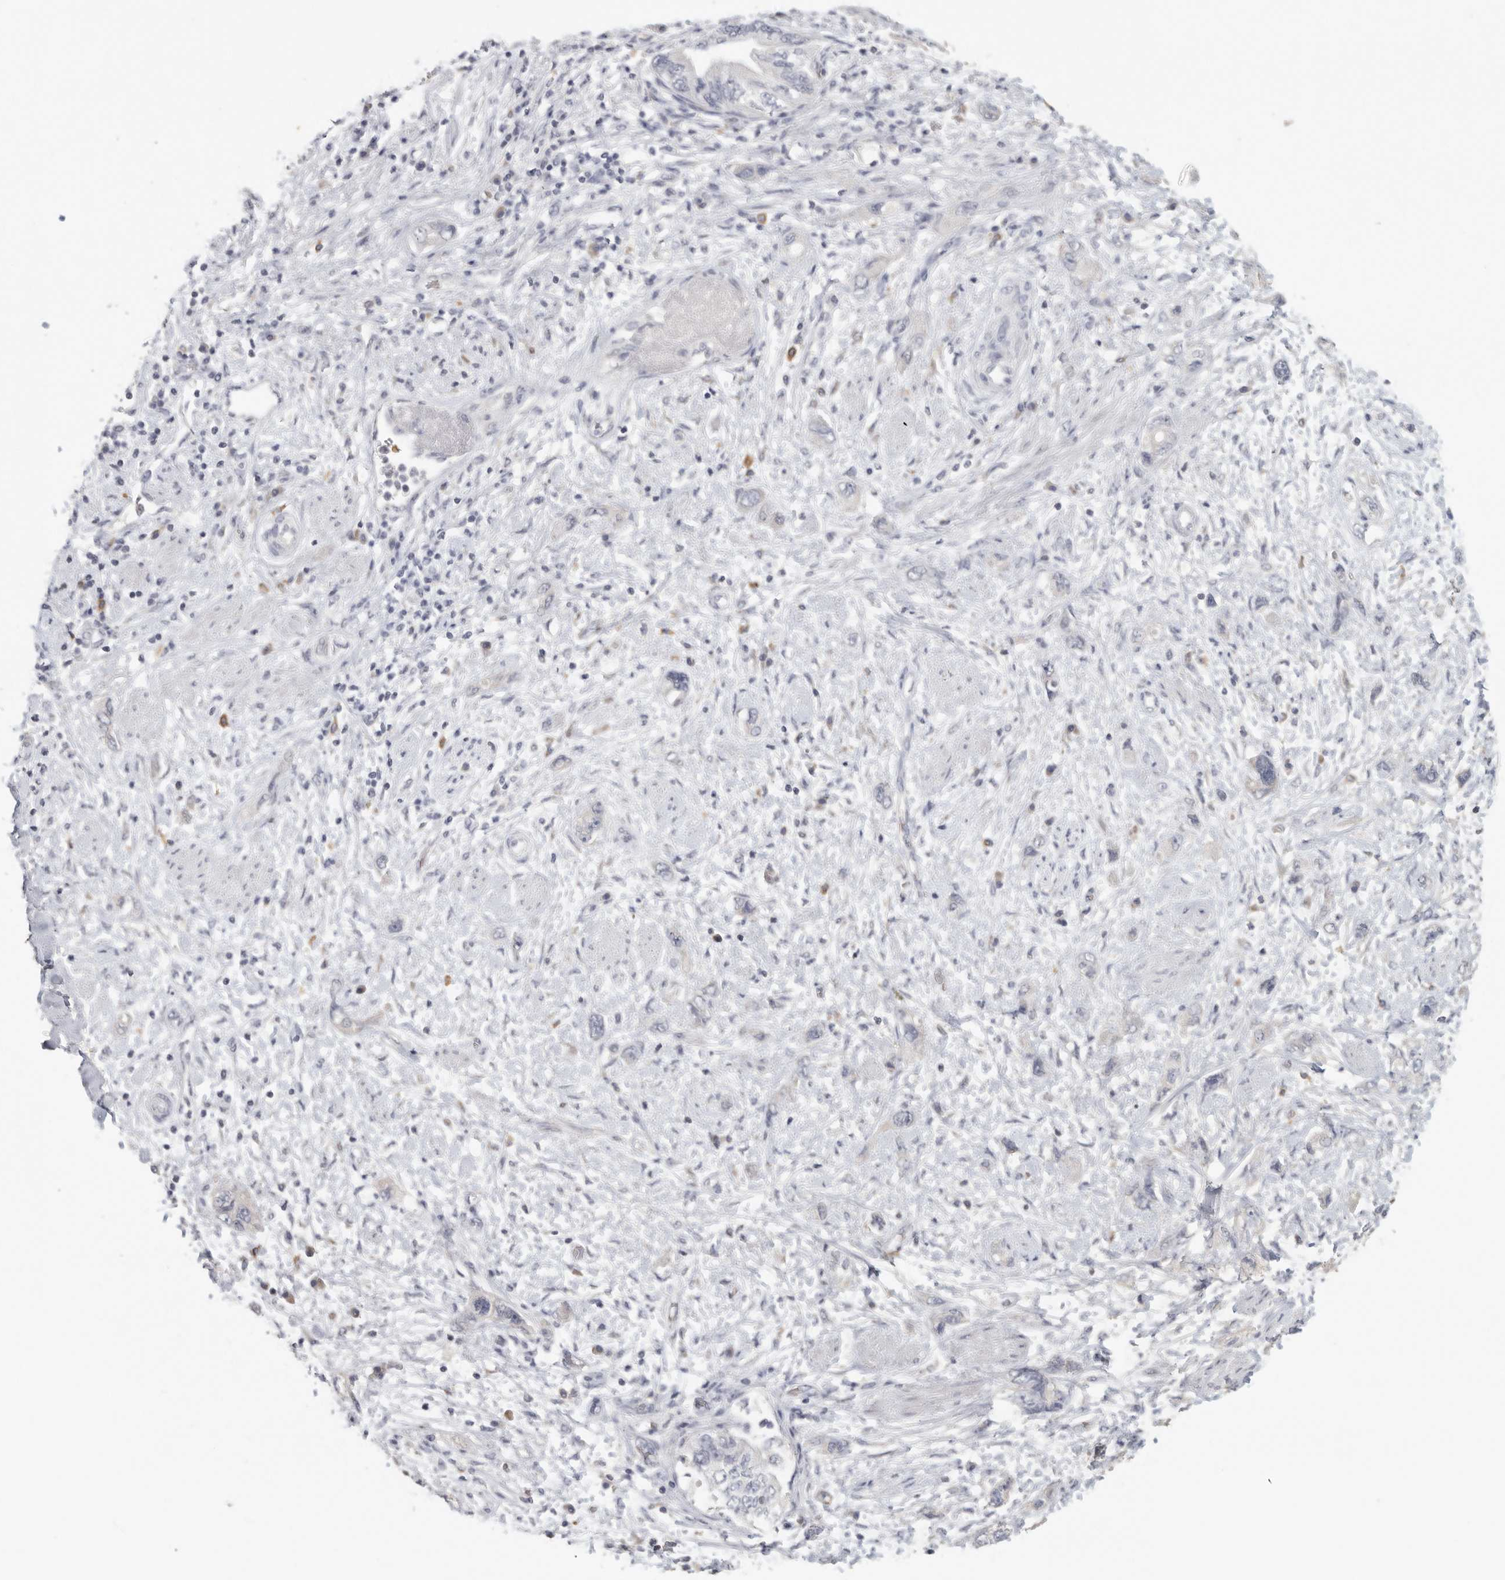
{"staining": {"intensity": "negative", "quantity": "none", "location": "none"}, "tissue": "pancreatic cancer", "cell_type": "Tumor cells", "image_type": "cancer", "snomed": [{"axis": "morphology", "description": "Adenocarcinoma, NOS"}, {"axis": "topography", "description": "Pancreas"}], "caption": "The micrograph reveals no significant staining in tumor cells of pancreatic cancer (adenocarcinoma).", "gene": "DNAJC11", "patient": {"sex": "female", "age": 73}}